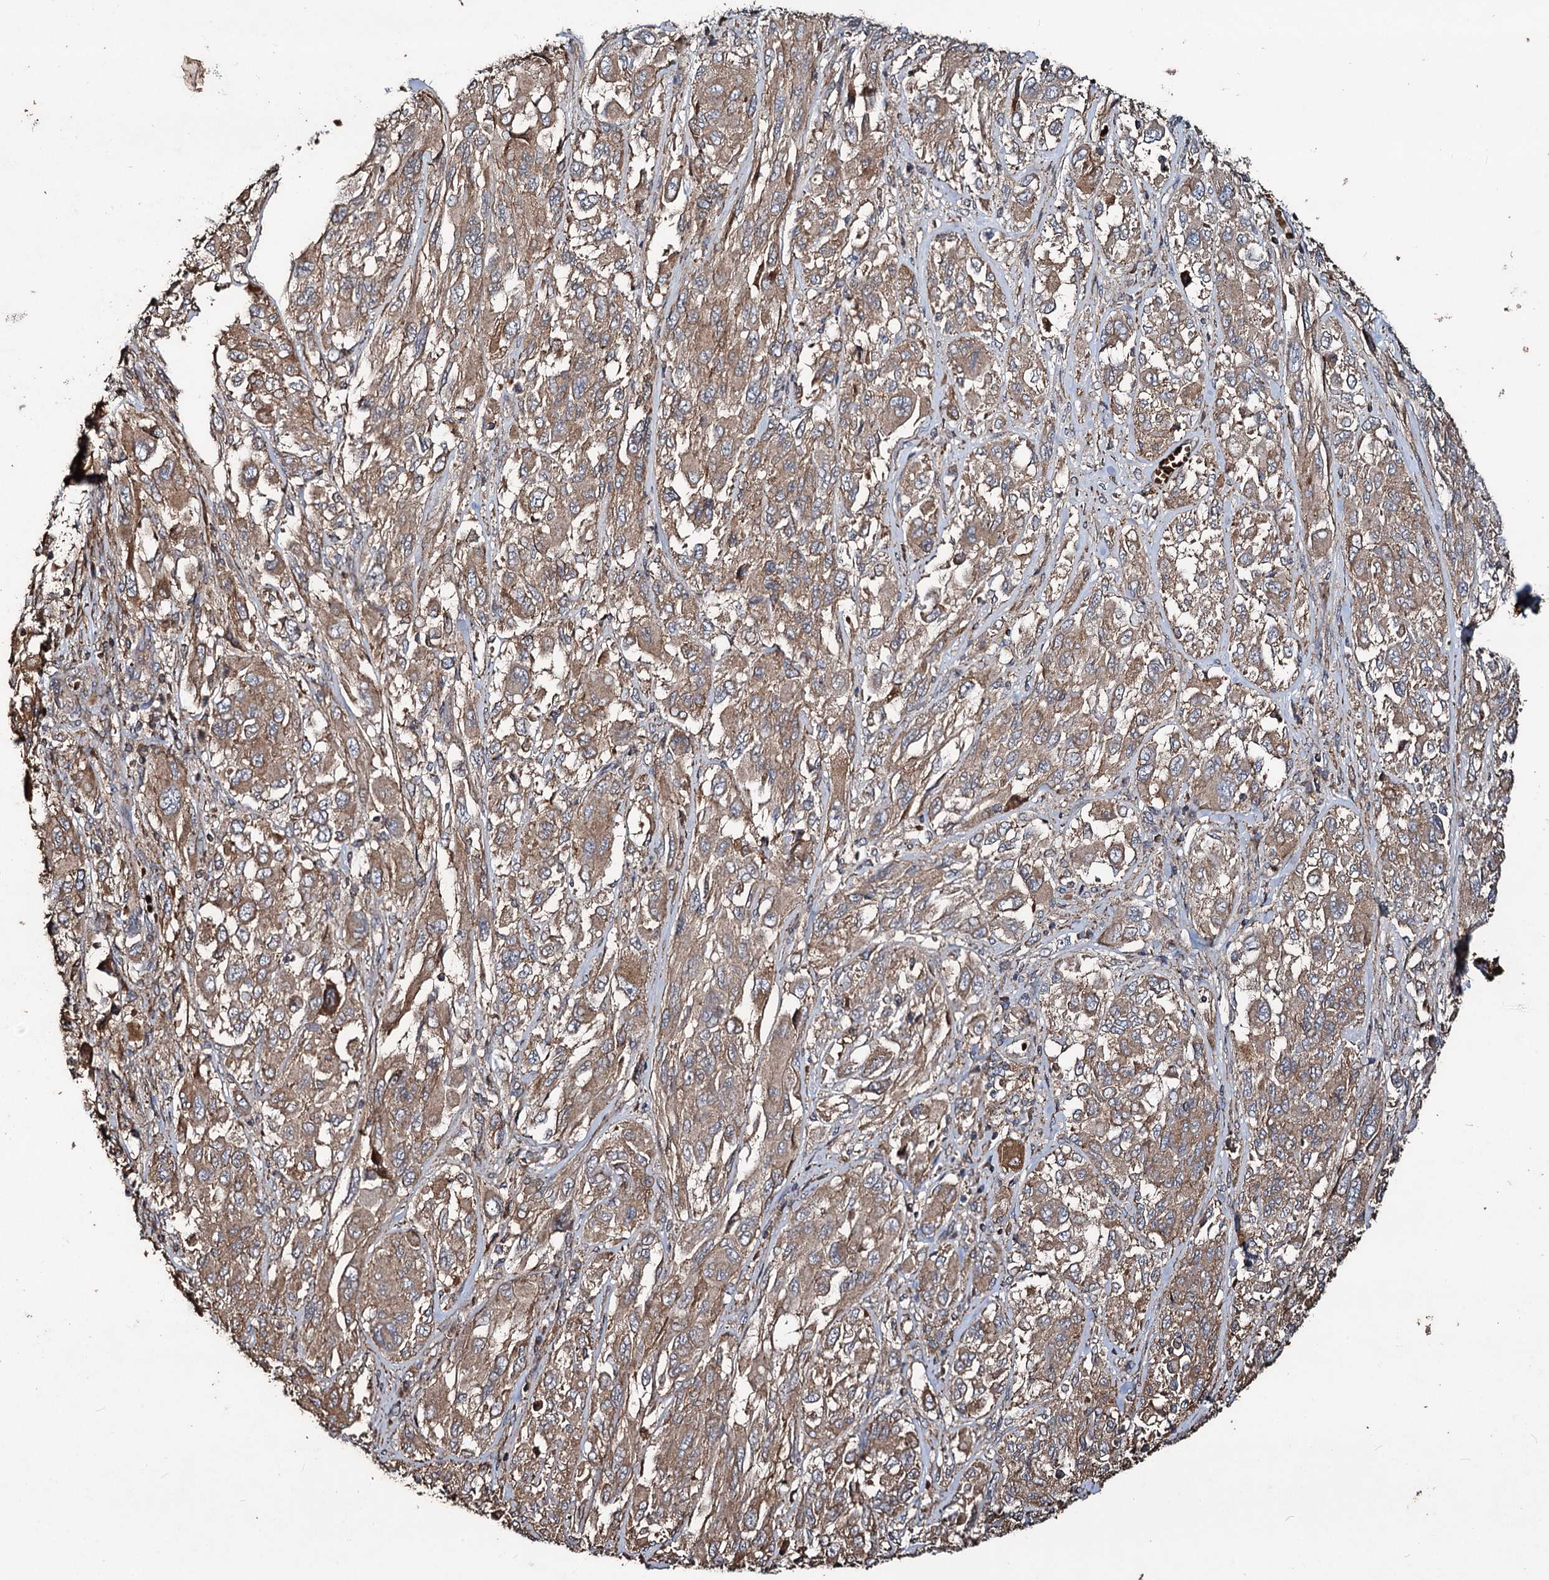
{"staining": {"intensity": "moderate", "quantity": ">75%", "location": "cytoplasmic/membranous"}, "tissue": "melanoma", "cell_type": "Tumor cells", "image_type": "cancer", "snomed": [{"axis": "morphology", "description": "Malignant melanoma, NOS"}, {"axis": "topography", "description": "Skin"}], "caption": "Melanoma was stained to show a protein in brown. There is medium levels of moderate cytoplasmic/membranous staining in approximately >75% of tumor cells.", "gene": "NOTCH2NLA", "patient": {"sex": "female", "age": 91}}